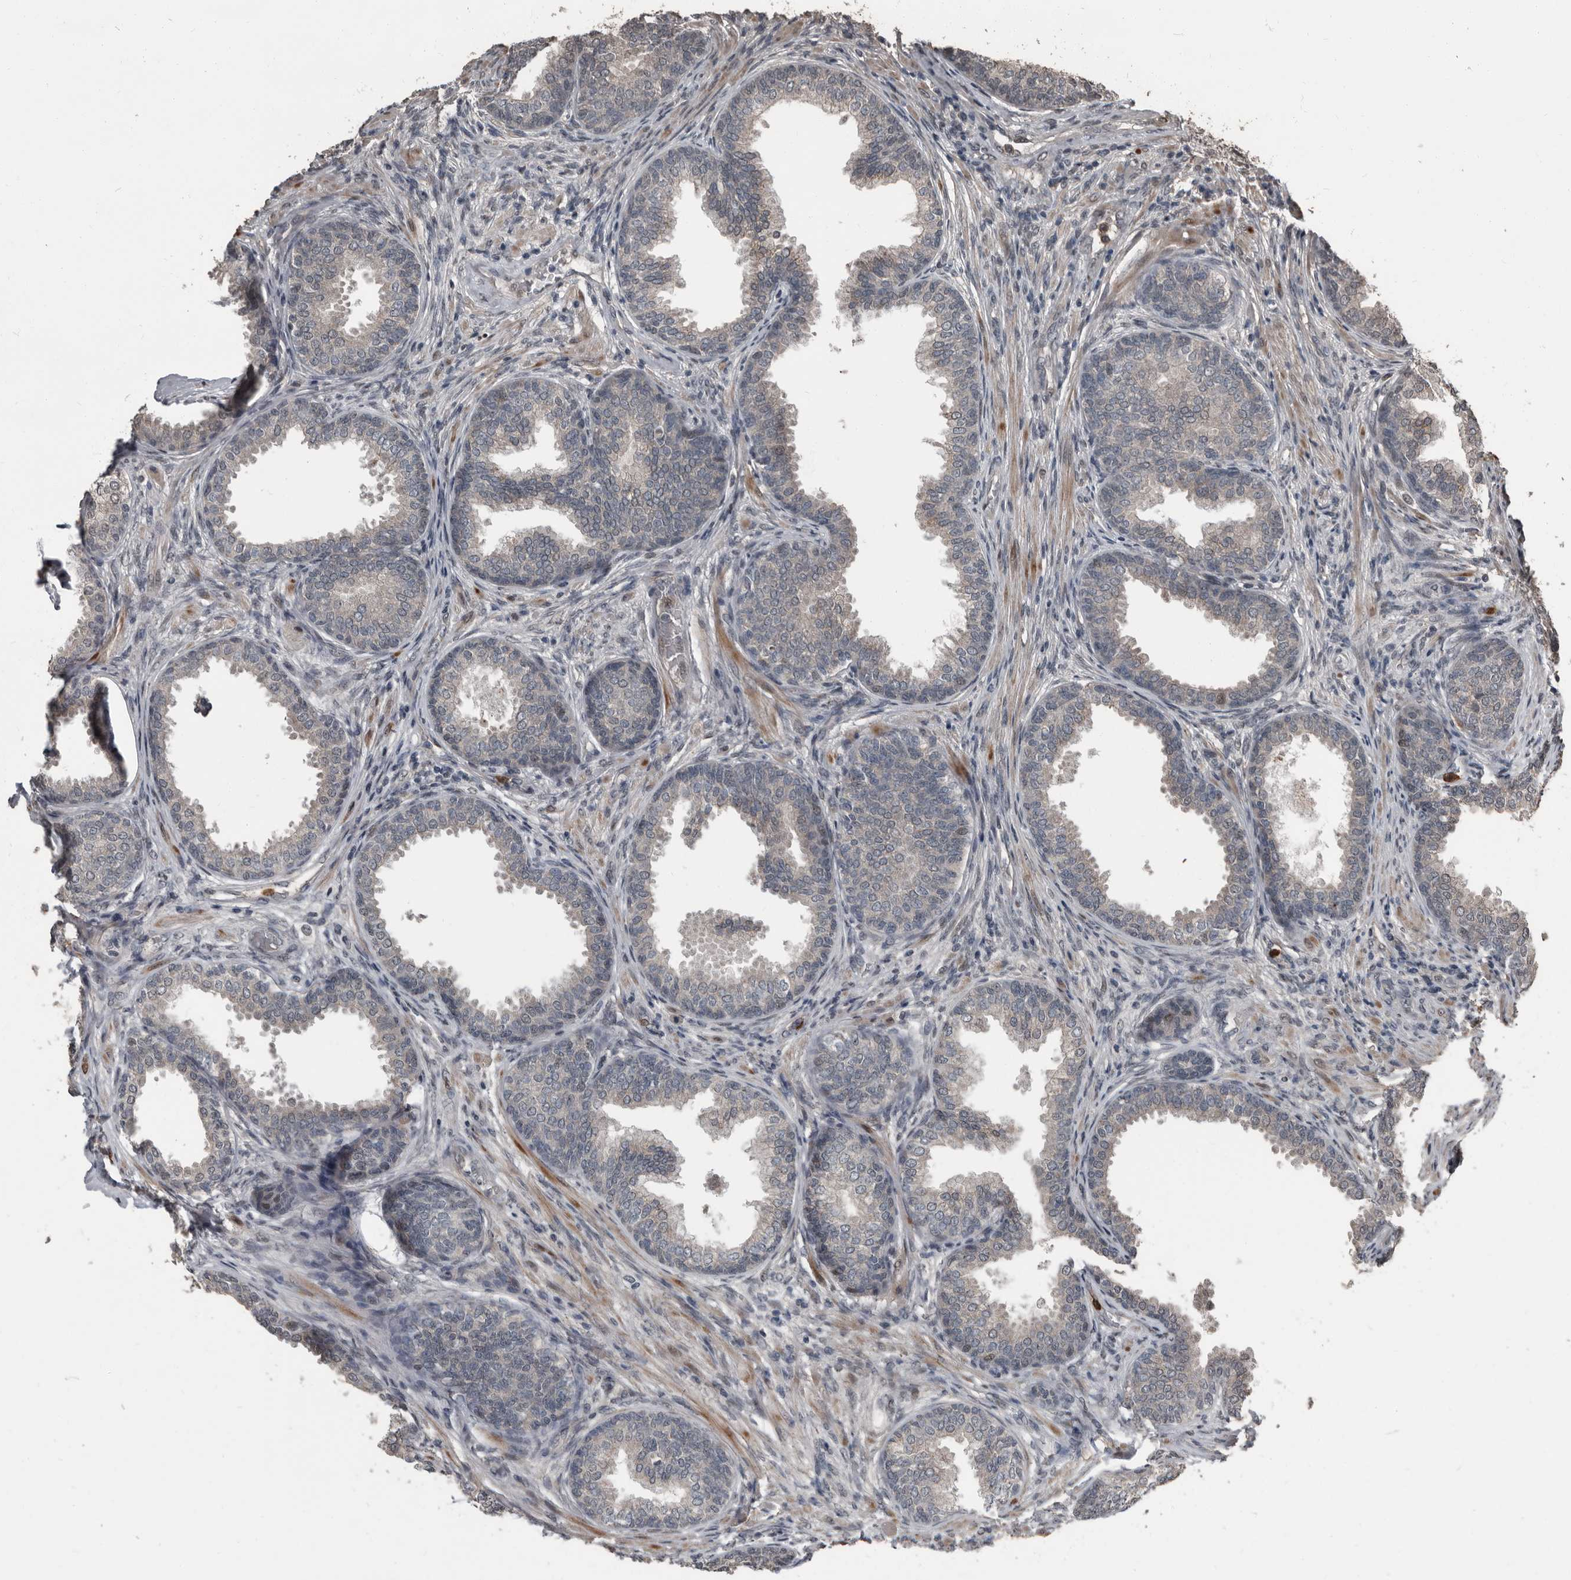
{"staining": {"intensity": "weak", "quantity": "25%-75%", "location": "cytoplasmic/membranous"}, "tissue": "prostate", "cell_type": "Glandular cells", "image_type": "normal", "snomed": [{"axis": "morphology", "description": "Normal tissue, NOS"}, {"axis": "topography", "description": "Prostate"}], "caption": "Normal prostate shows weak cytoplasmic/membranous positivity in approximately 25%-75% of glandular cells.", "gene": "FSBP", "patient": {"sex": "male", "age": 76}}